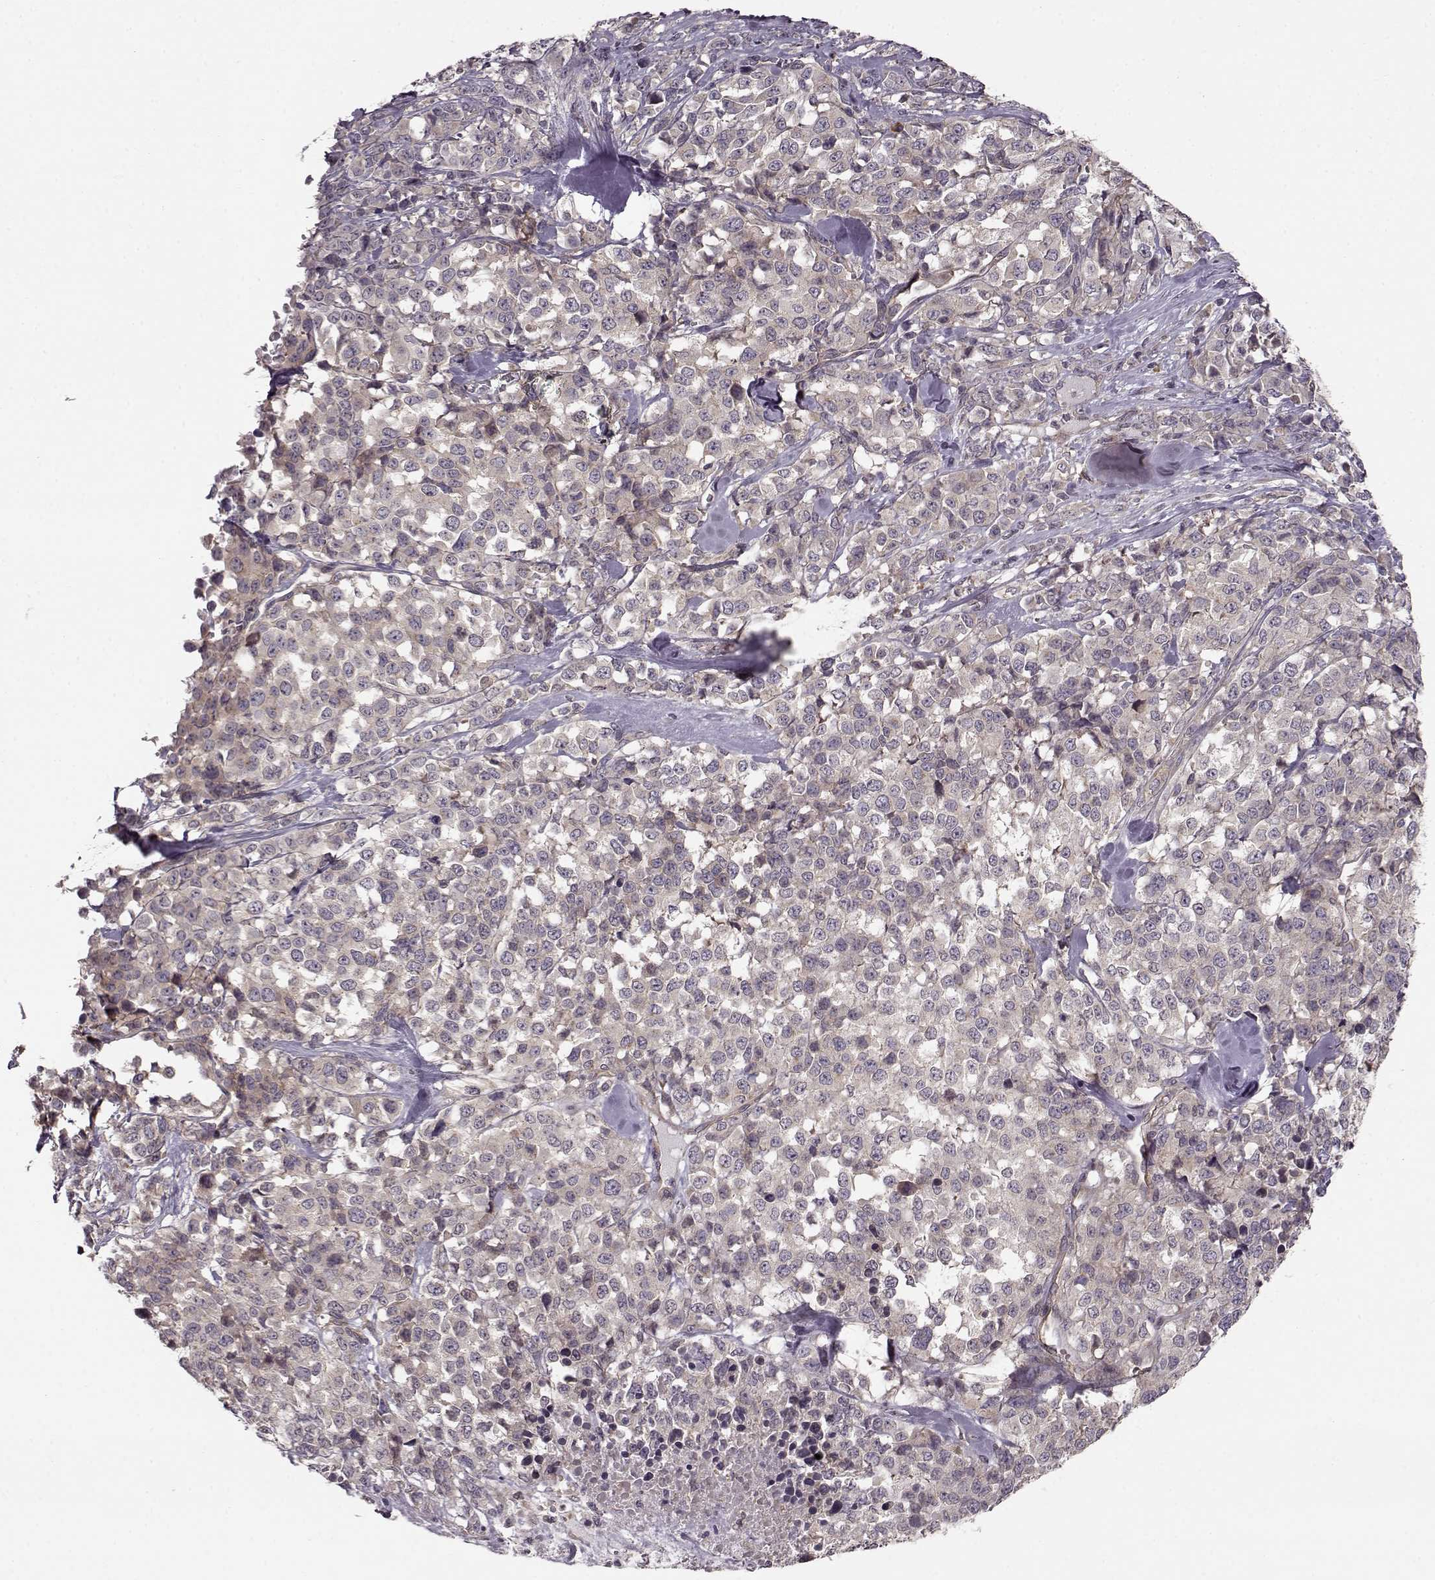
{"staining": {"intensity": "negative", "quantity": "none", "location": "none"}, "tissue": "melanoma", "cell_type": "Tumor cells", "image_type": "cancer", "snomed": [{"axis": "morphology", "description": "Malignant melanoma, Metastatic site"}, {"axis": "topography", "description": "Skin"}], "caption": "Tumor cells are negative for protein expression in human melanoma.", "gene": "SLAIN2", "patient": {"sex": "male", "age": 84}}